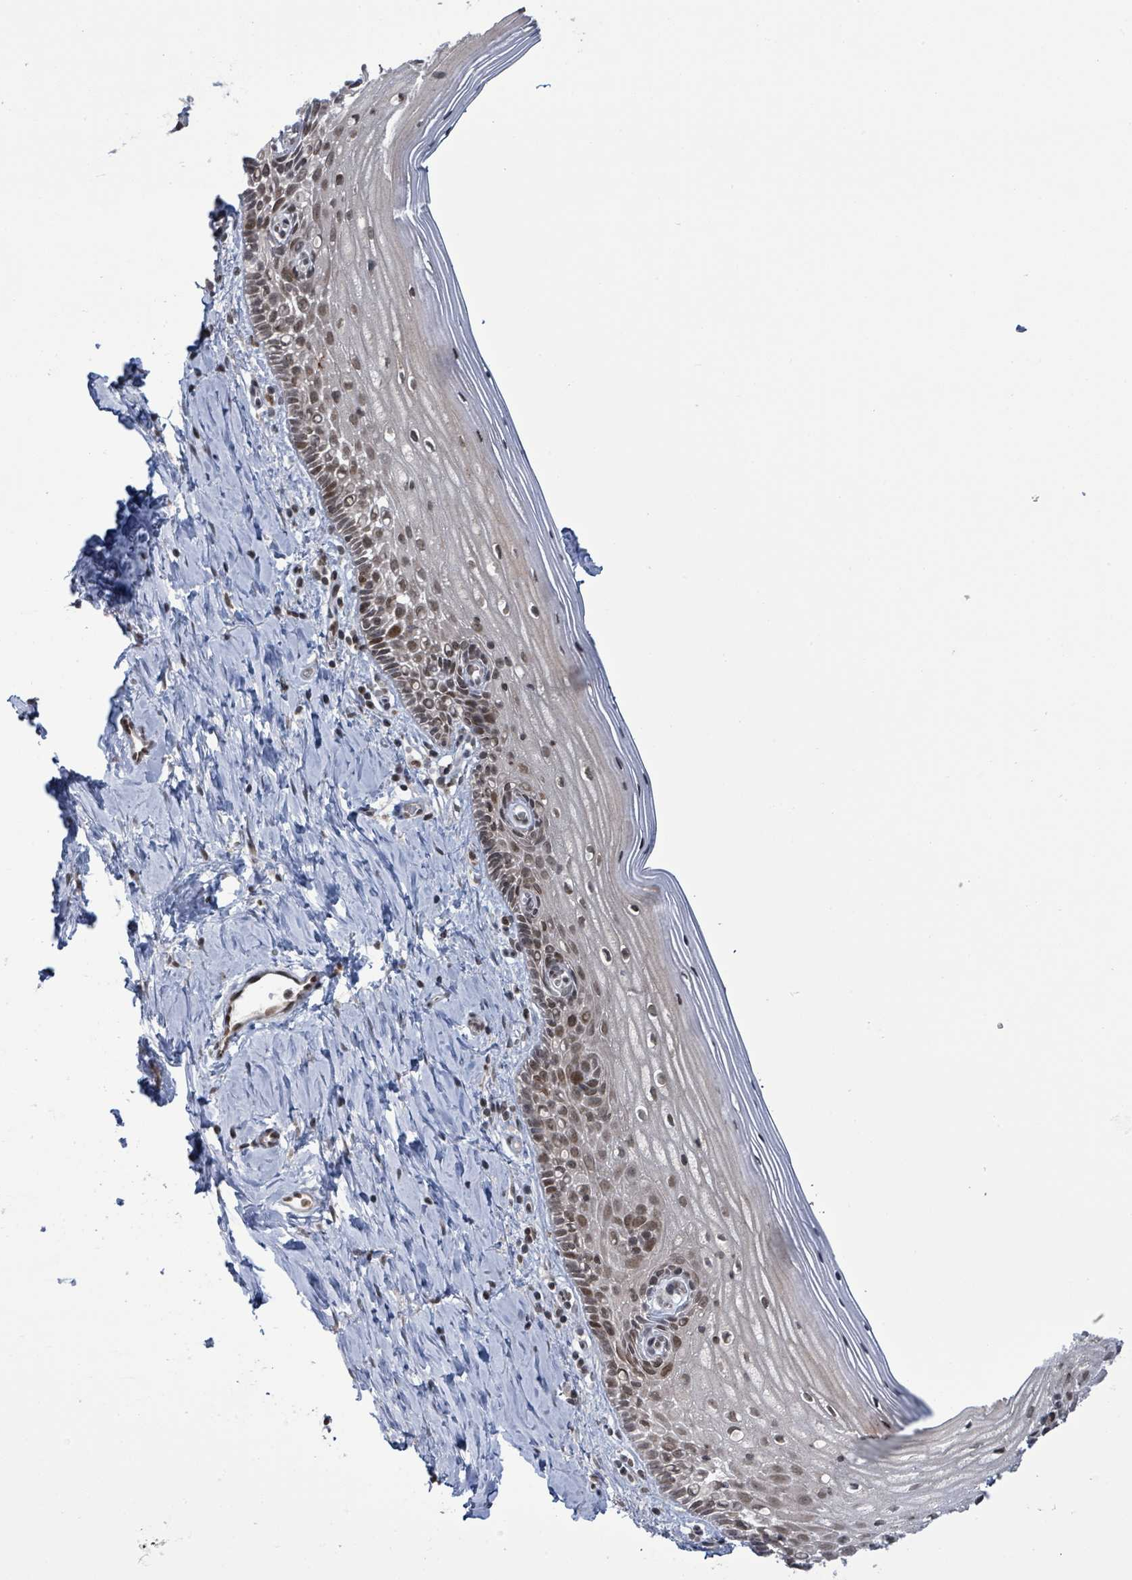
{"staining": {"intensity": "moderate", "quantity": ">75%", "location": "nuclear"}, "tissue": "cervix", "cell_type": "Glandular cells", "image_type": "normal", "snomed": [{"axis": "morphology", "description": "Normal tissue, NOS"}, {"axis": "topography", "description": "Cervix"}], "caption": "Immunohistochemistry (IHC) micrograph of benign cervix: cervix stained using immunohistochemistry (IHC) shows medium levels of moderate protein expression localized specifically in the nuclear of glandular cells, appearing as a nuclear brown color.", "gene": "SBF2", "patient": {"sex": "female", "age": 44}}